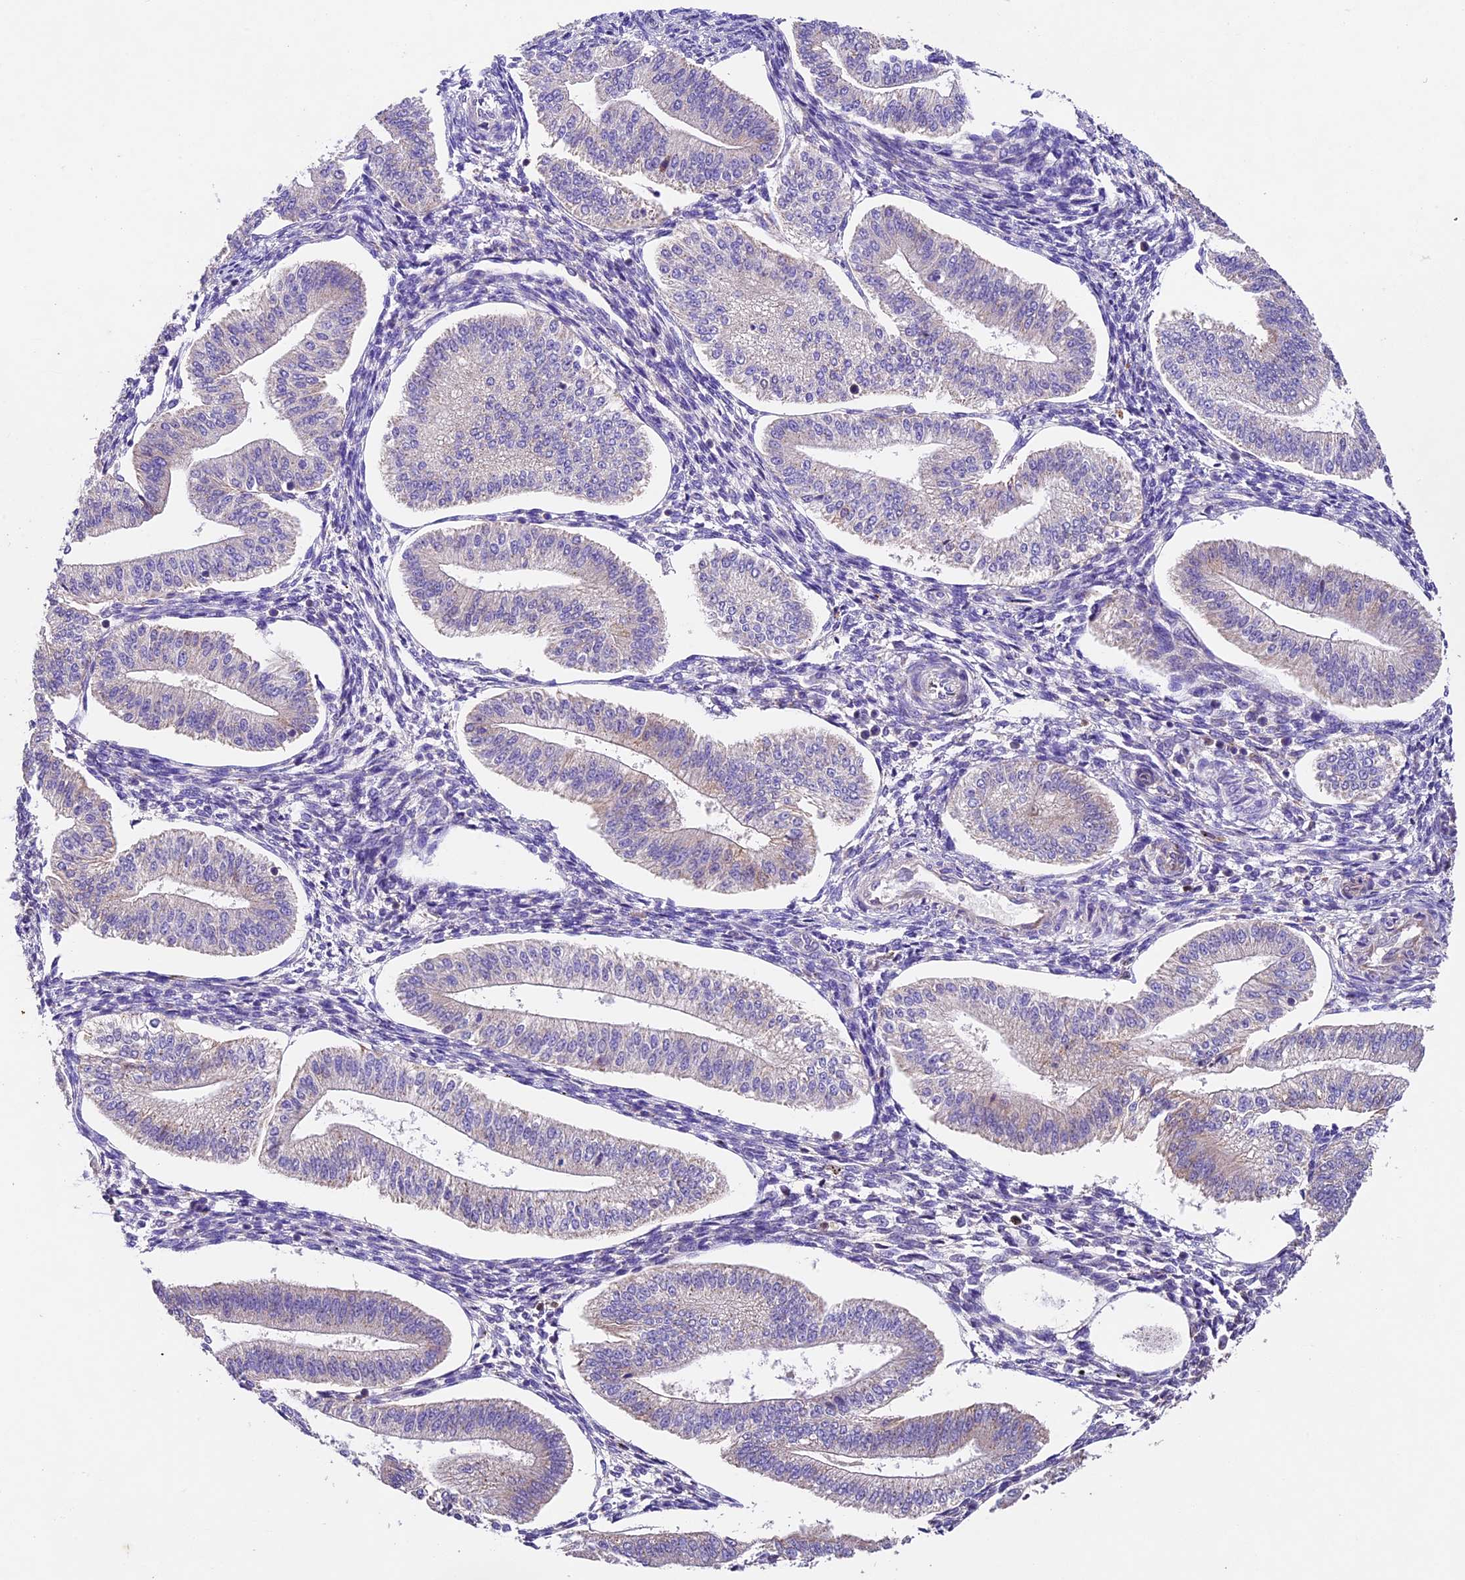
{"staining": {"intensity": "negative", "quantity": "none", "location": "none"}, "tissue": "endometrium", "cell_type": "Cells in endometrial stroma", "image_type": "normal", "snomed": [{"axis": "morphology", "description": "Normal tissue, NOS"}, {"axis": "topography", "description": "Endometrium"}], "caption": "This is an IHC photomicrograph of normal endometrium. There is no expression in cells in endometrial stroma.", "gene": "PMPCB", "patient": {"sex": "female", "age": 34}}